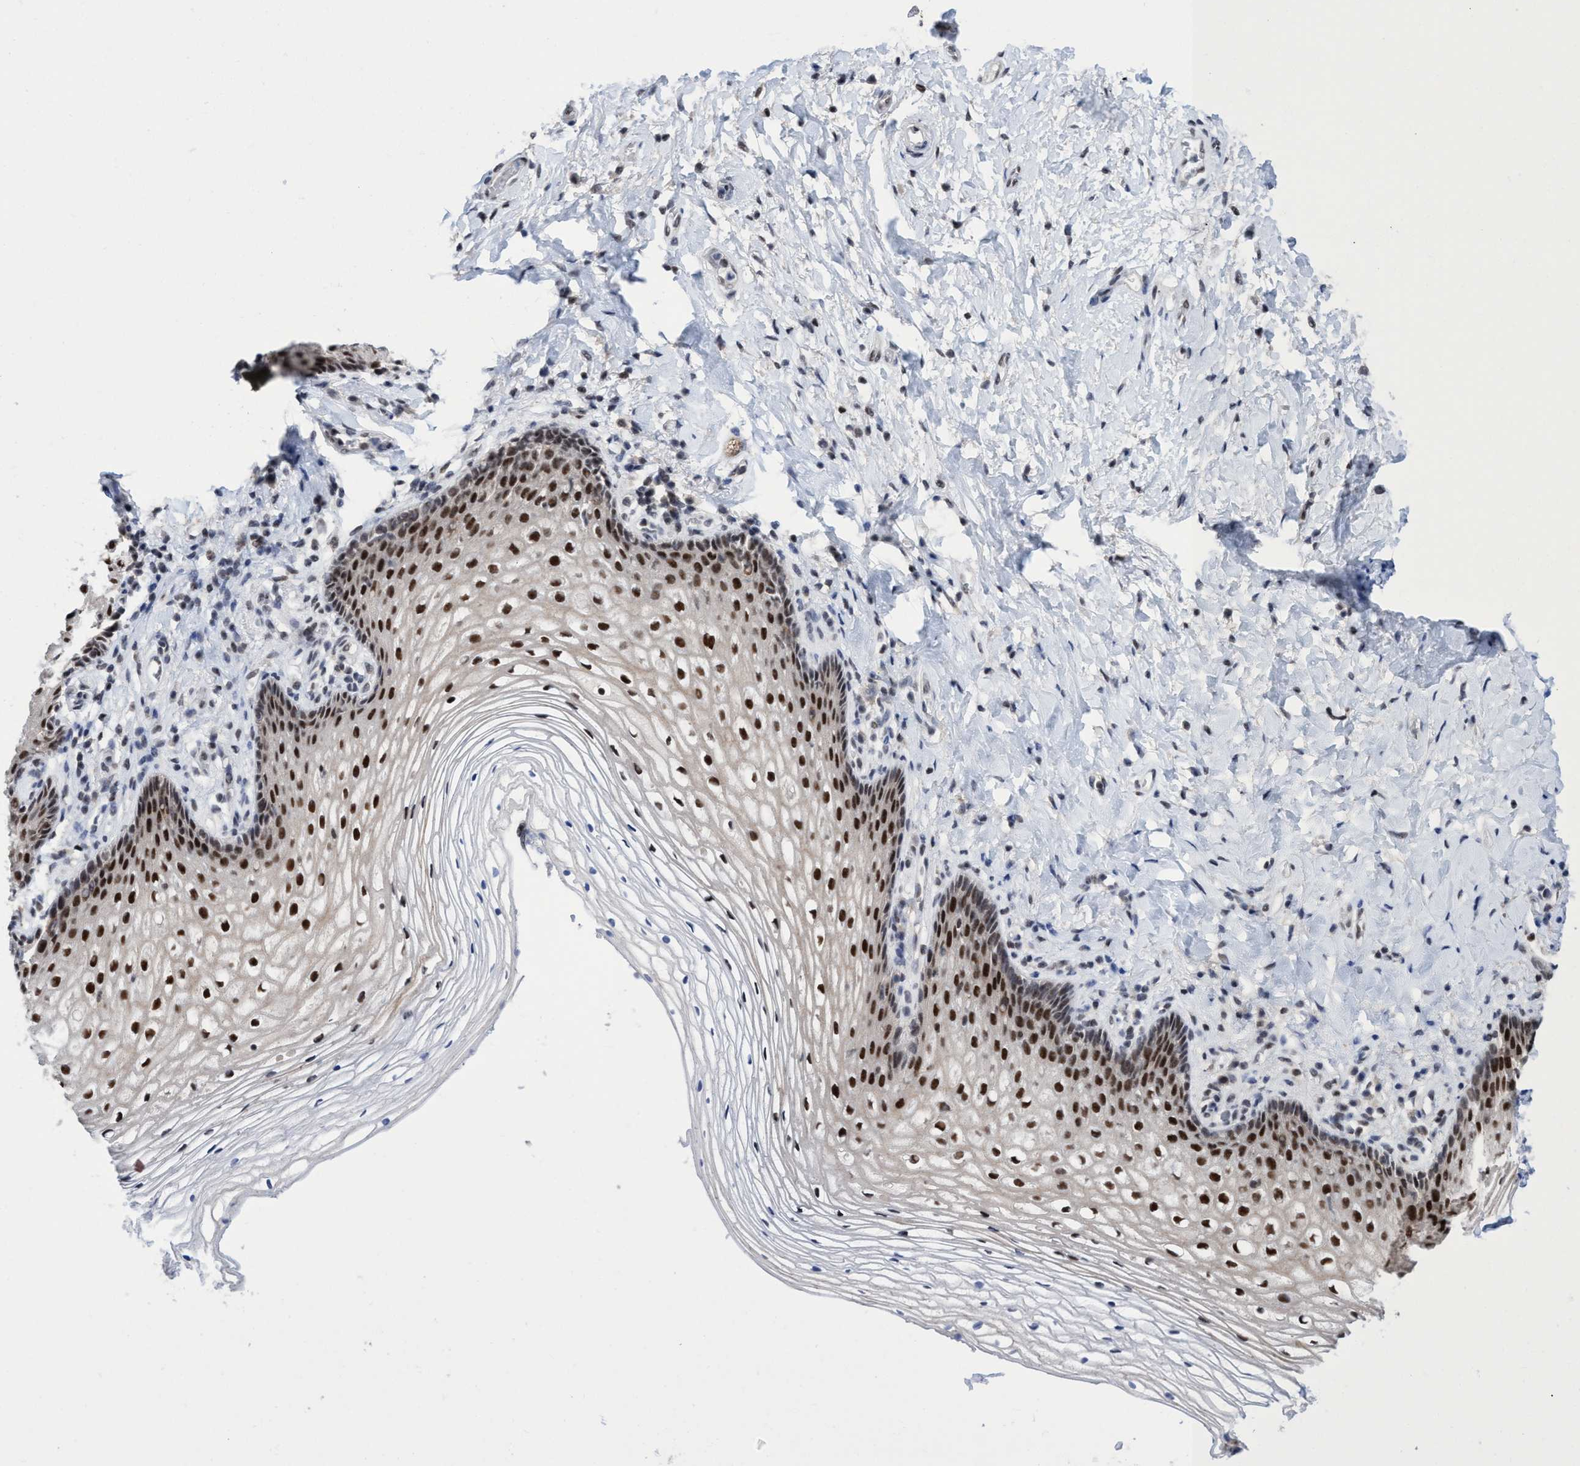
{"staining": {"intensity": "strong", "quantity": "25%-75%", "location": "nuclear"}, "tissue": "vagina", "cell_type": "Squamous epithelial cells", "image_type": "normal", "snomed": [{"axis": "morphology", "description": "Normal tissue, NOS"}, {"axis": "topography", "description": "Vagina"}], "caption": "An immunohistochemistry photomicrograph of unremarkable tissue is shown. Protein staining in brown shows strong nuclear positivity in vagina within squamous epithelial cells.", "gene": "C9orf78", "patient": {"sex": "female", "age": 60}}